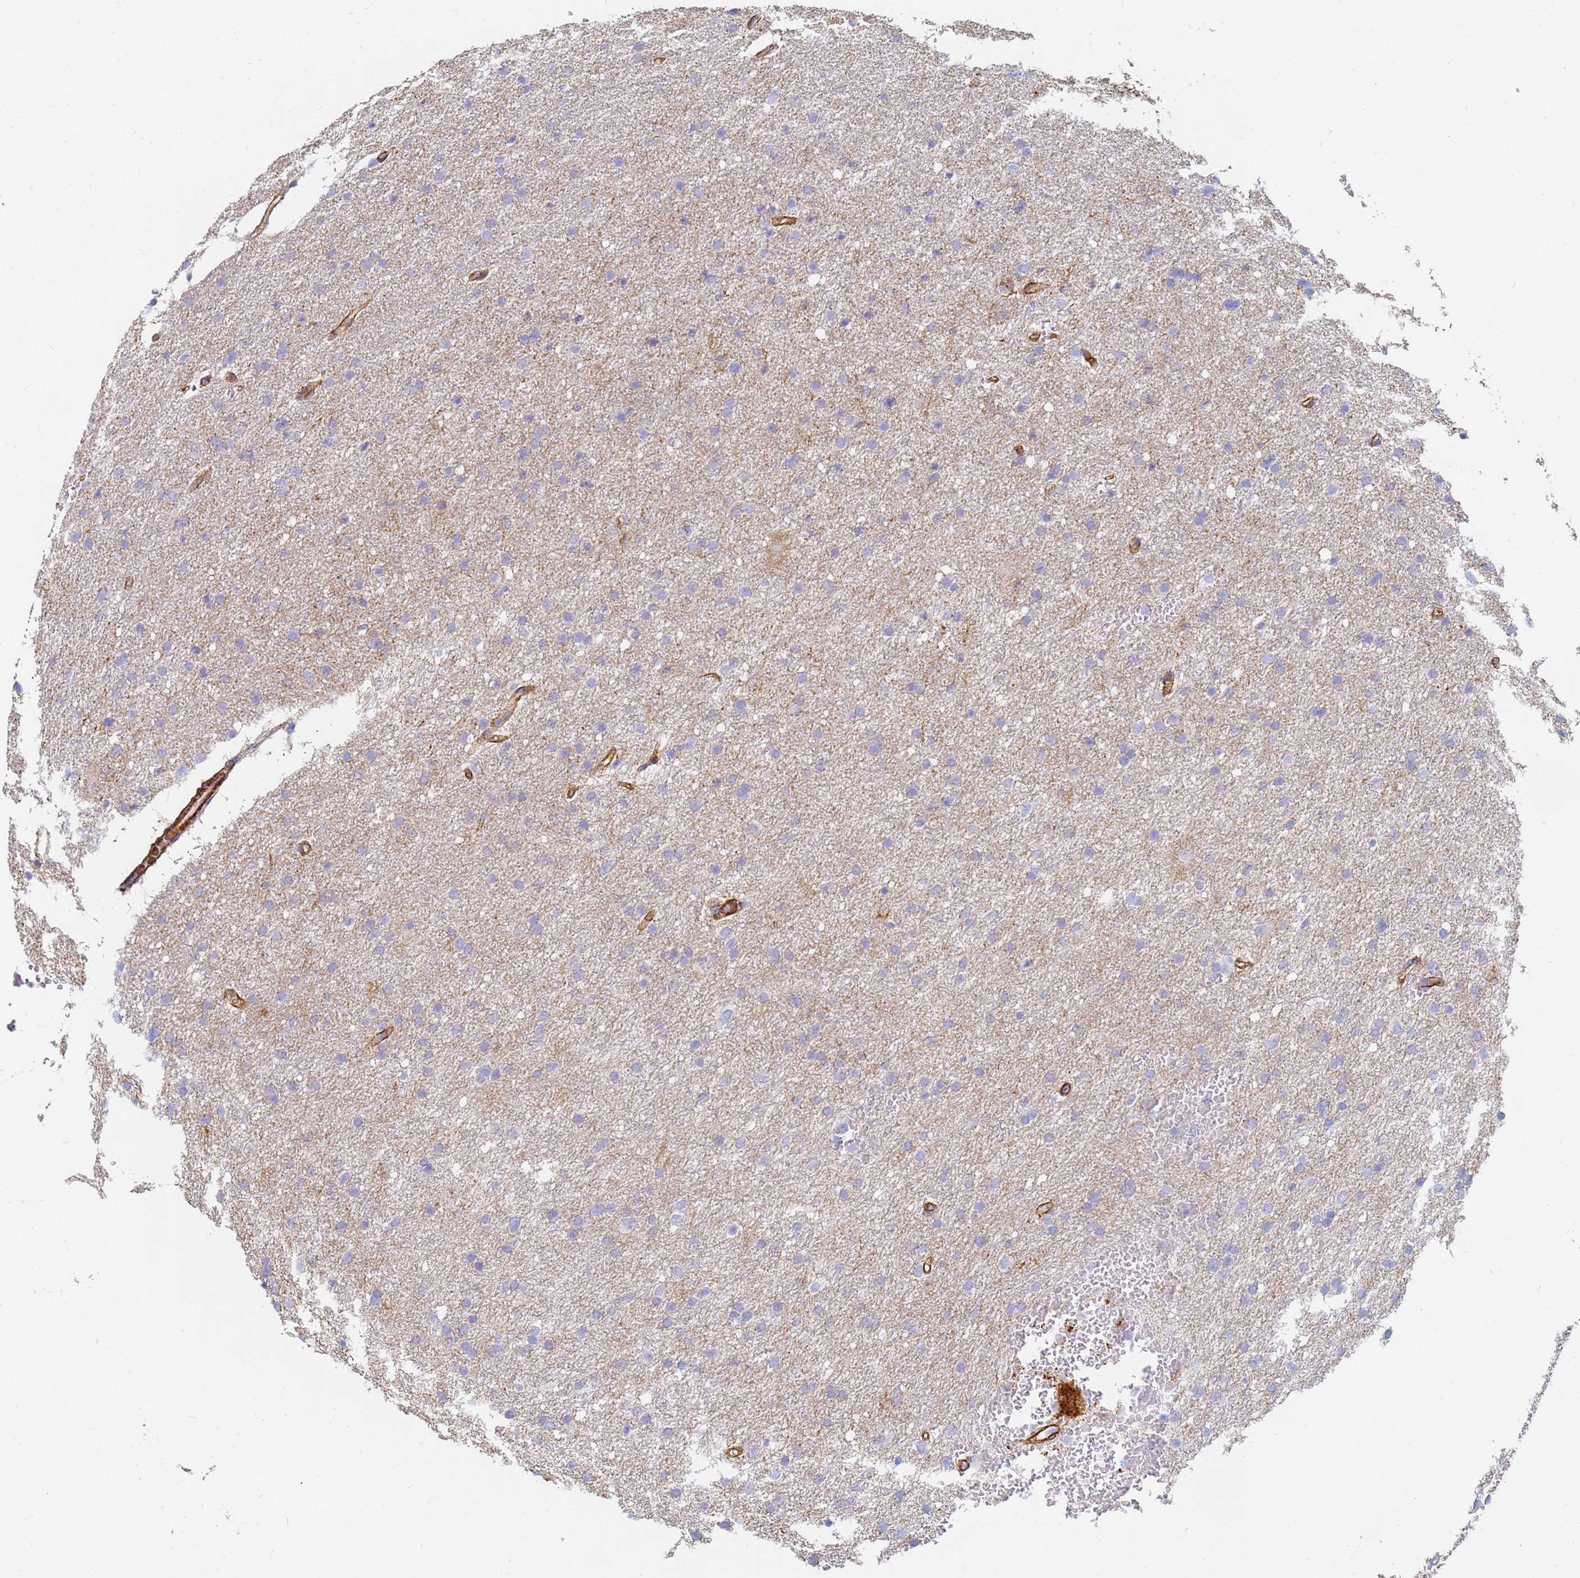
{"staining": {"intensity": "negative", "quantity": "none", "location": "none"}, "tissue": "glioma", "cell_type": "Tumor cells", "image_type": "cancer", "snomed": [{"axis": "morphology", "description": "Glioma, malignant, High grade"}, {"axis": "topography", "description": "Cerebral cortex"}], "caption": "Malignant high-grade glioma was stained to show a protein in brown. There is no significant staining in tumor cells.", "gene": "TPM1", "patient": {"sex": "female", "age": 36}}